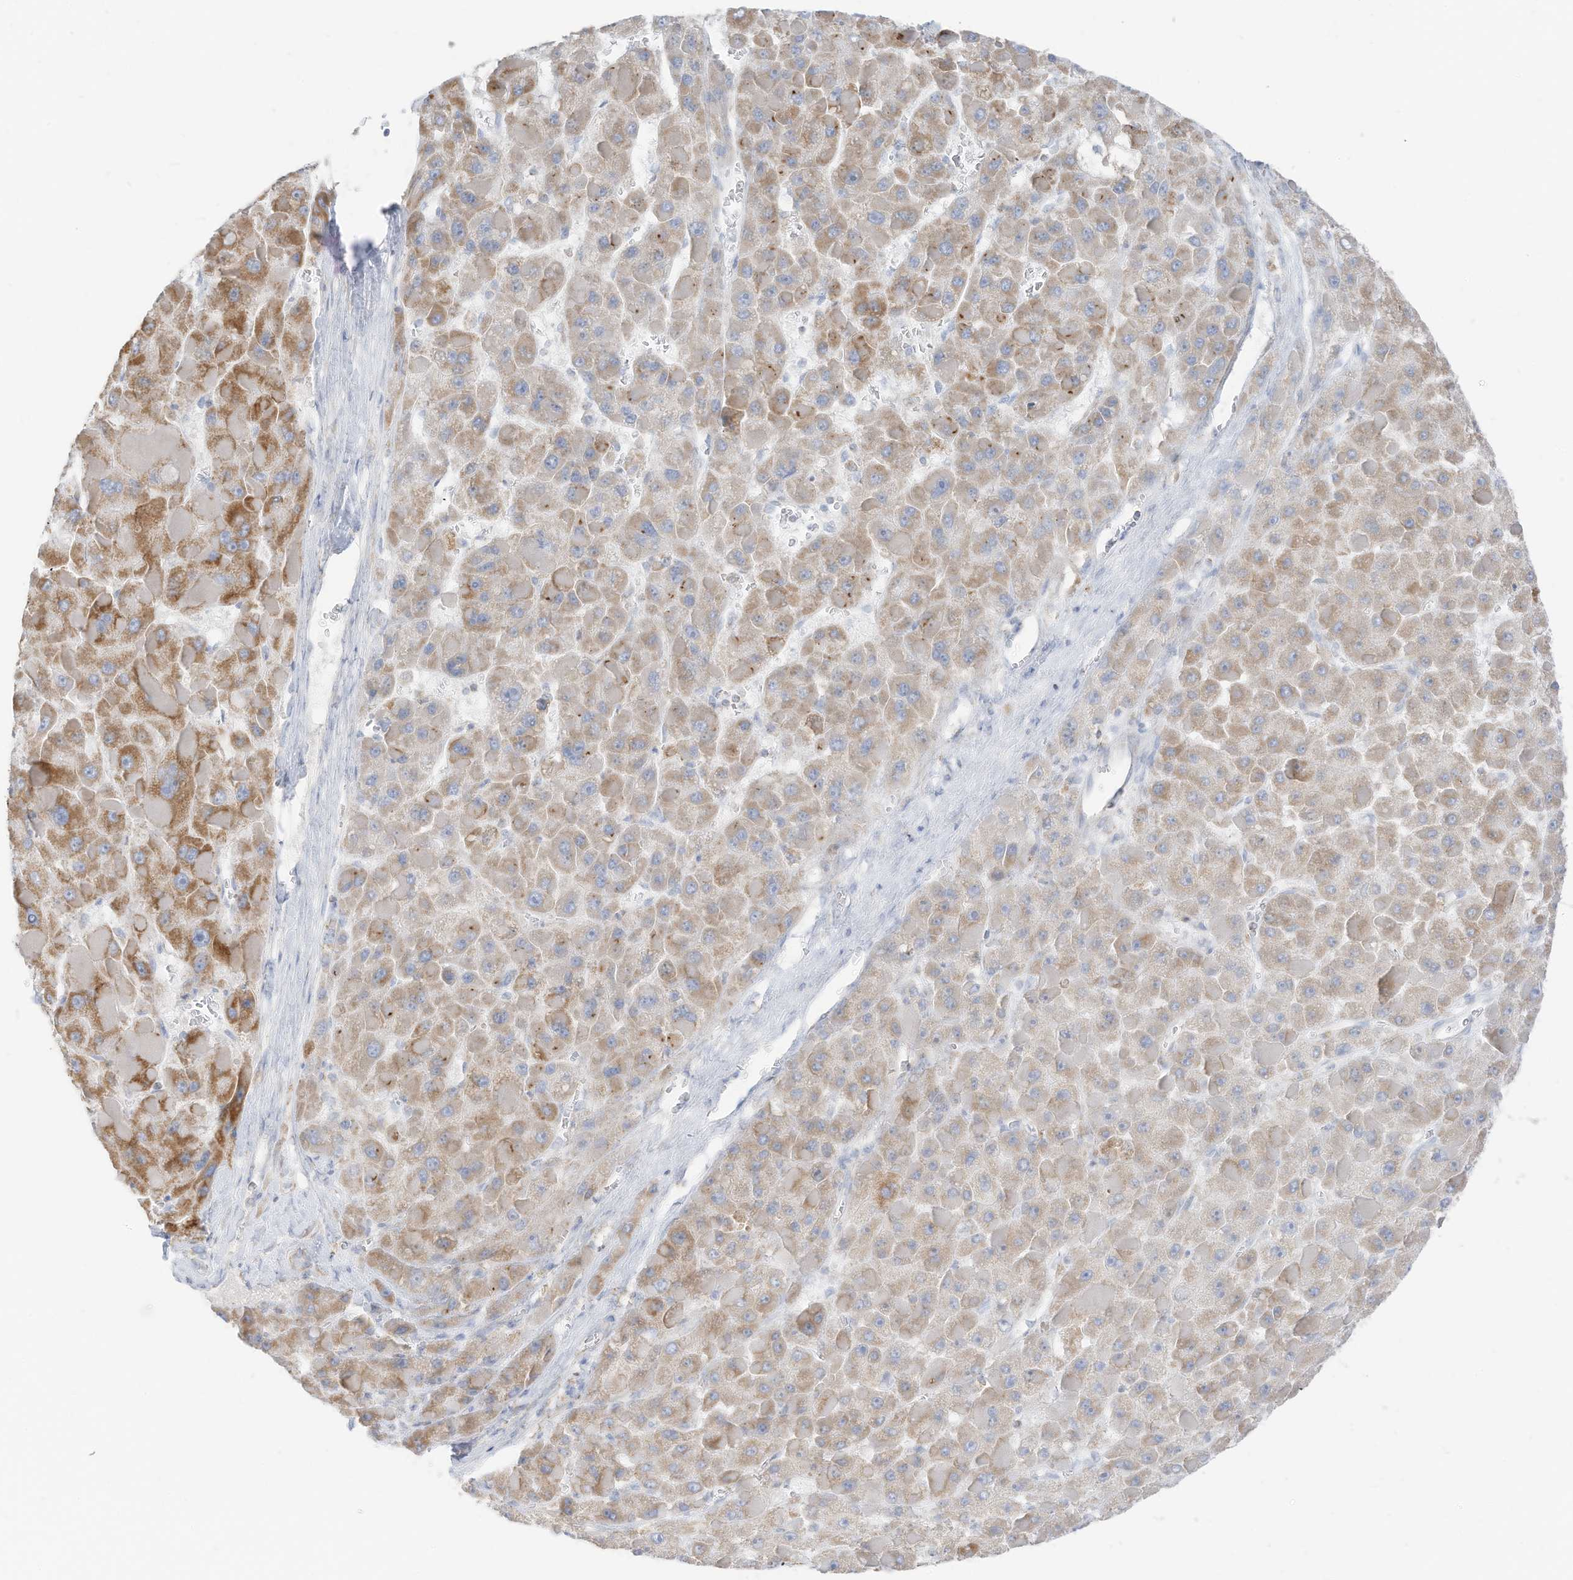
{"staining": {"intensity": "moderate", "quantity": ">75%", "location": "cytoplasmic/membranous"}, "tissue": "liver cancer", "cell_type": "Tumor cells", "image_type": "cancer", "snomed": [{"axis": "morphology", "description": "Carcinoma, Hepatocellular, NOS"}, {"axis": "topography", "description": "Liver"}], "caption": "A brown stain labels moderate cytoplasmic/membranous expression of a protein in liver cancer (hepatocellular carcinoma) tumor cells.", "gene": "ETHE1", "patient": {"sex": "female", "age": 73}}